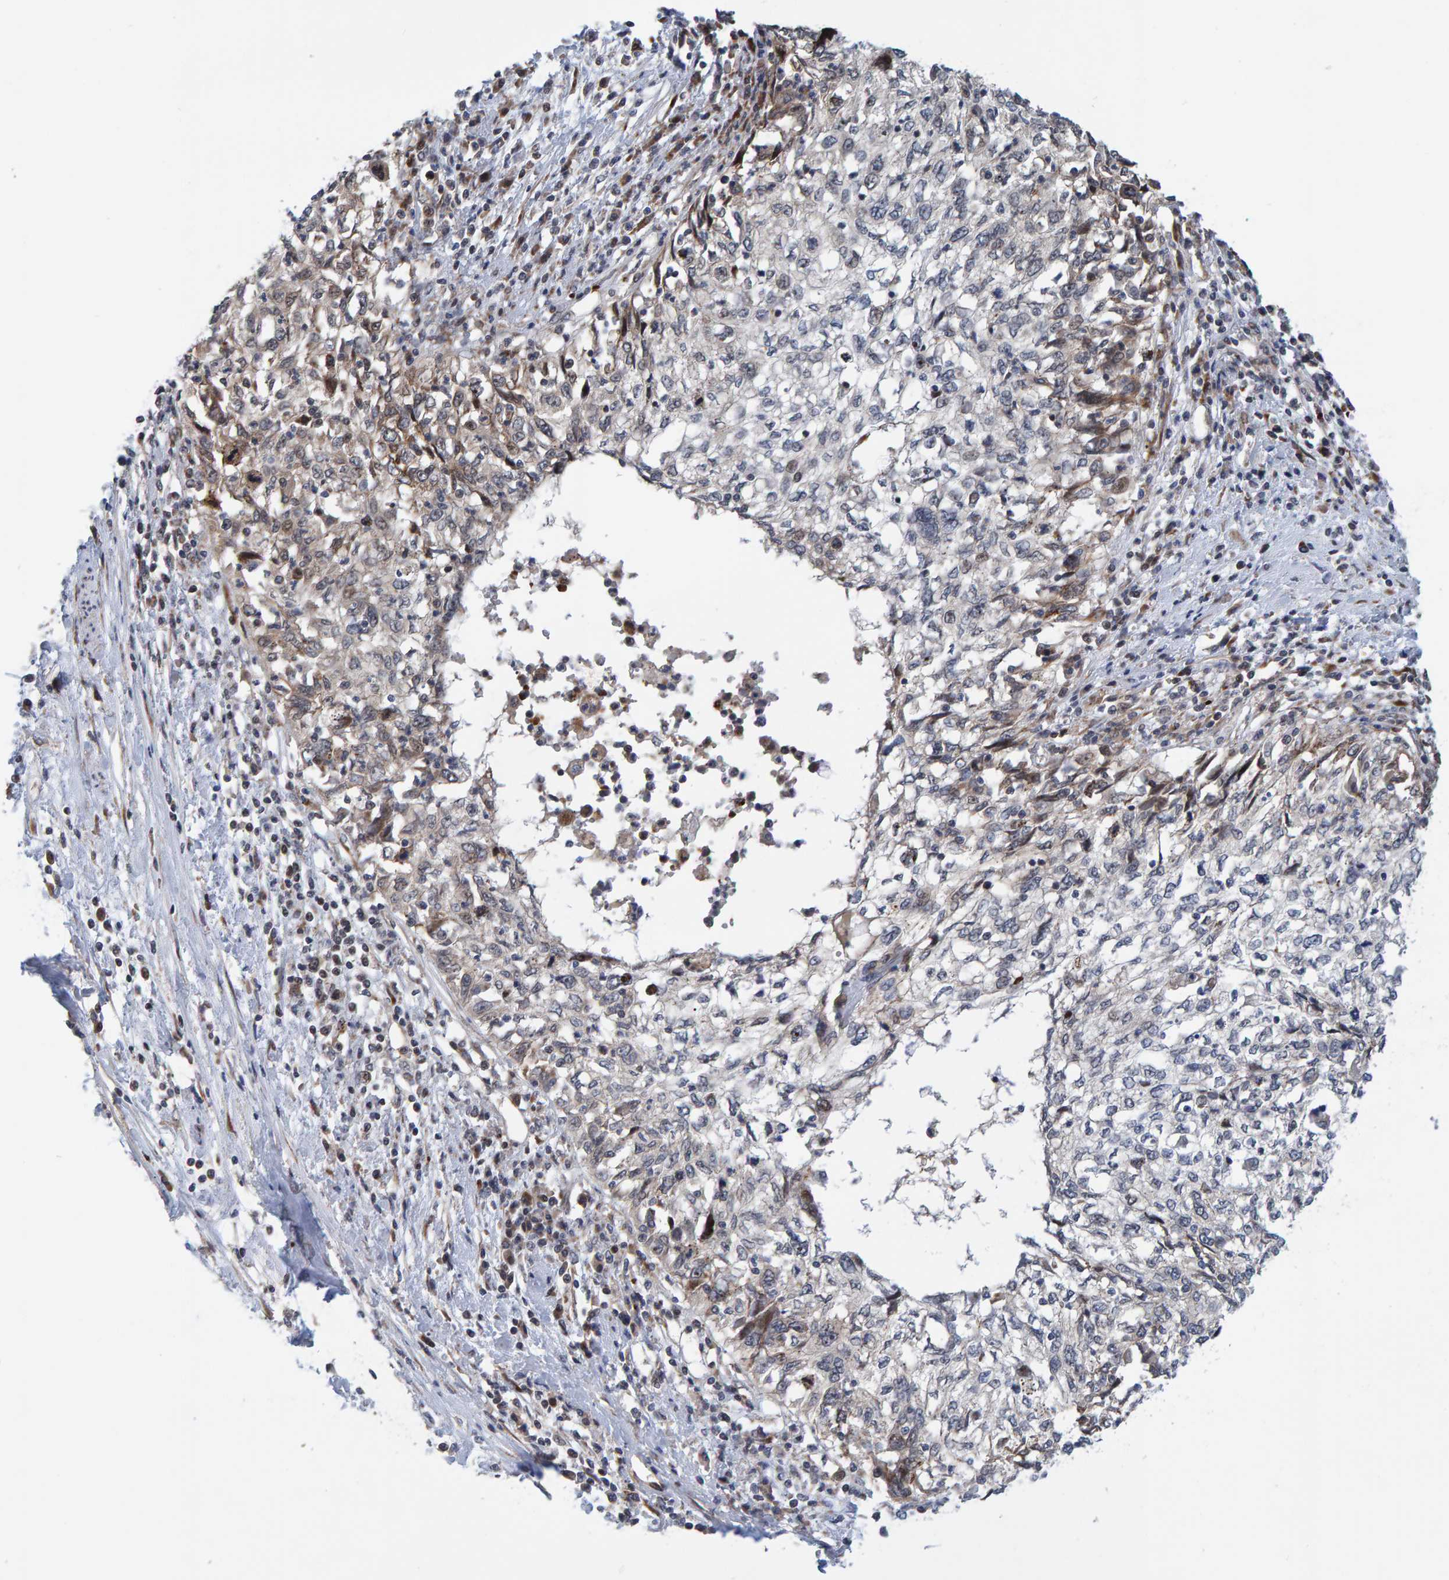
{"staining": {"intensity": "weak", "quantity": "<25%", "location": "cytoplasmic/membranous"}, "tissue": "cervical cancer", "cell_type": "Tumor cells", "image_type": "cancer", "snomed": [{"axis": "morphology", "description": "Squamous cell carcinoma, NOS"}, {"axis": "topography", "description": "Cervix"}], "caption": "There is no significant expression in tumor cells of cervical cancer (squamous cell carcinoma).", "gene": "MFSD6L", "patient": {"sex": "female", "age": 57}}